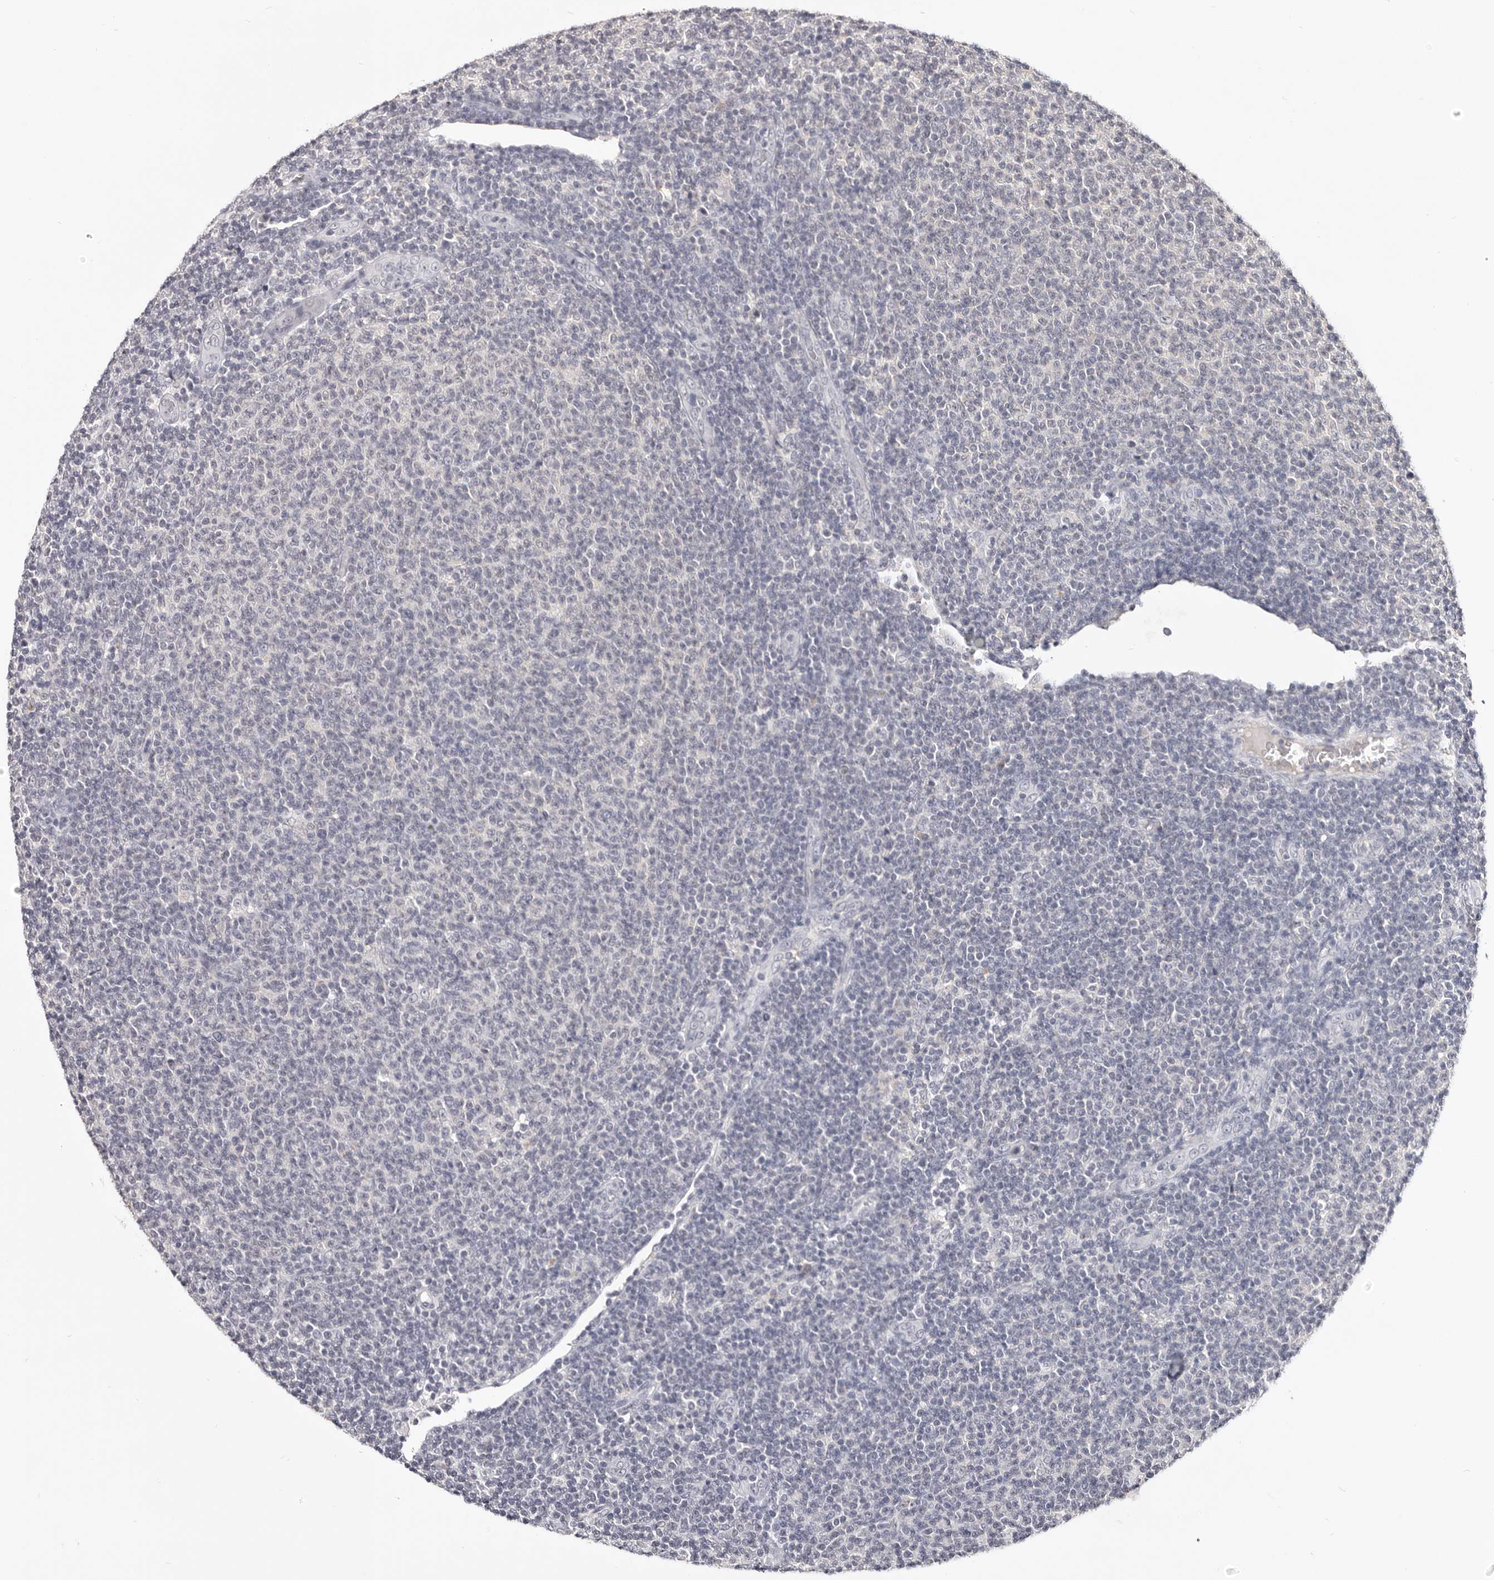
{"staining": {"intensity": "negative", "quantity": "none", "location": "none"}, "tissue": "lymphoma", "cell_type": "Tumor cells", "image_type": "cancer", "snomed": [{"axis": "morphology", "description": "Malignant lymphoma, non-Hodgkin's type, Low grade"}, {"axis": "topography", "description": "Lymph node"}], "caption": "An immunohistochemistry (IHC) image of low-grade malignant lymphoma, non-Hodgkin's type is shown. There is no staining in tumor cells of low-grade malignant lymphoma, non-Hodgkin's type. (Stains: DAB IHC with hematoxylin counter stain, Microscopy: brightfield microscopy at high magnification).", "gene": "TSPAN13", "patient": {"sex": "male", "age": 66}}